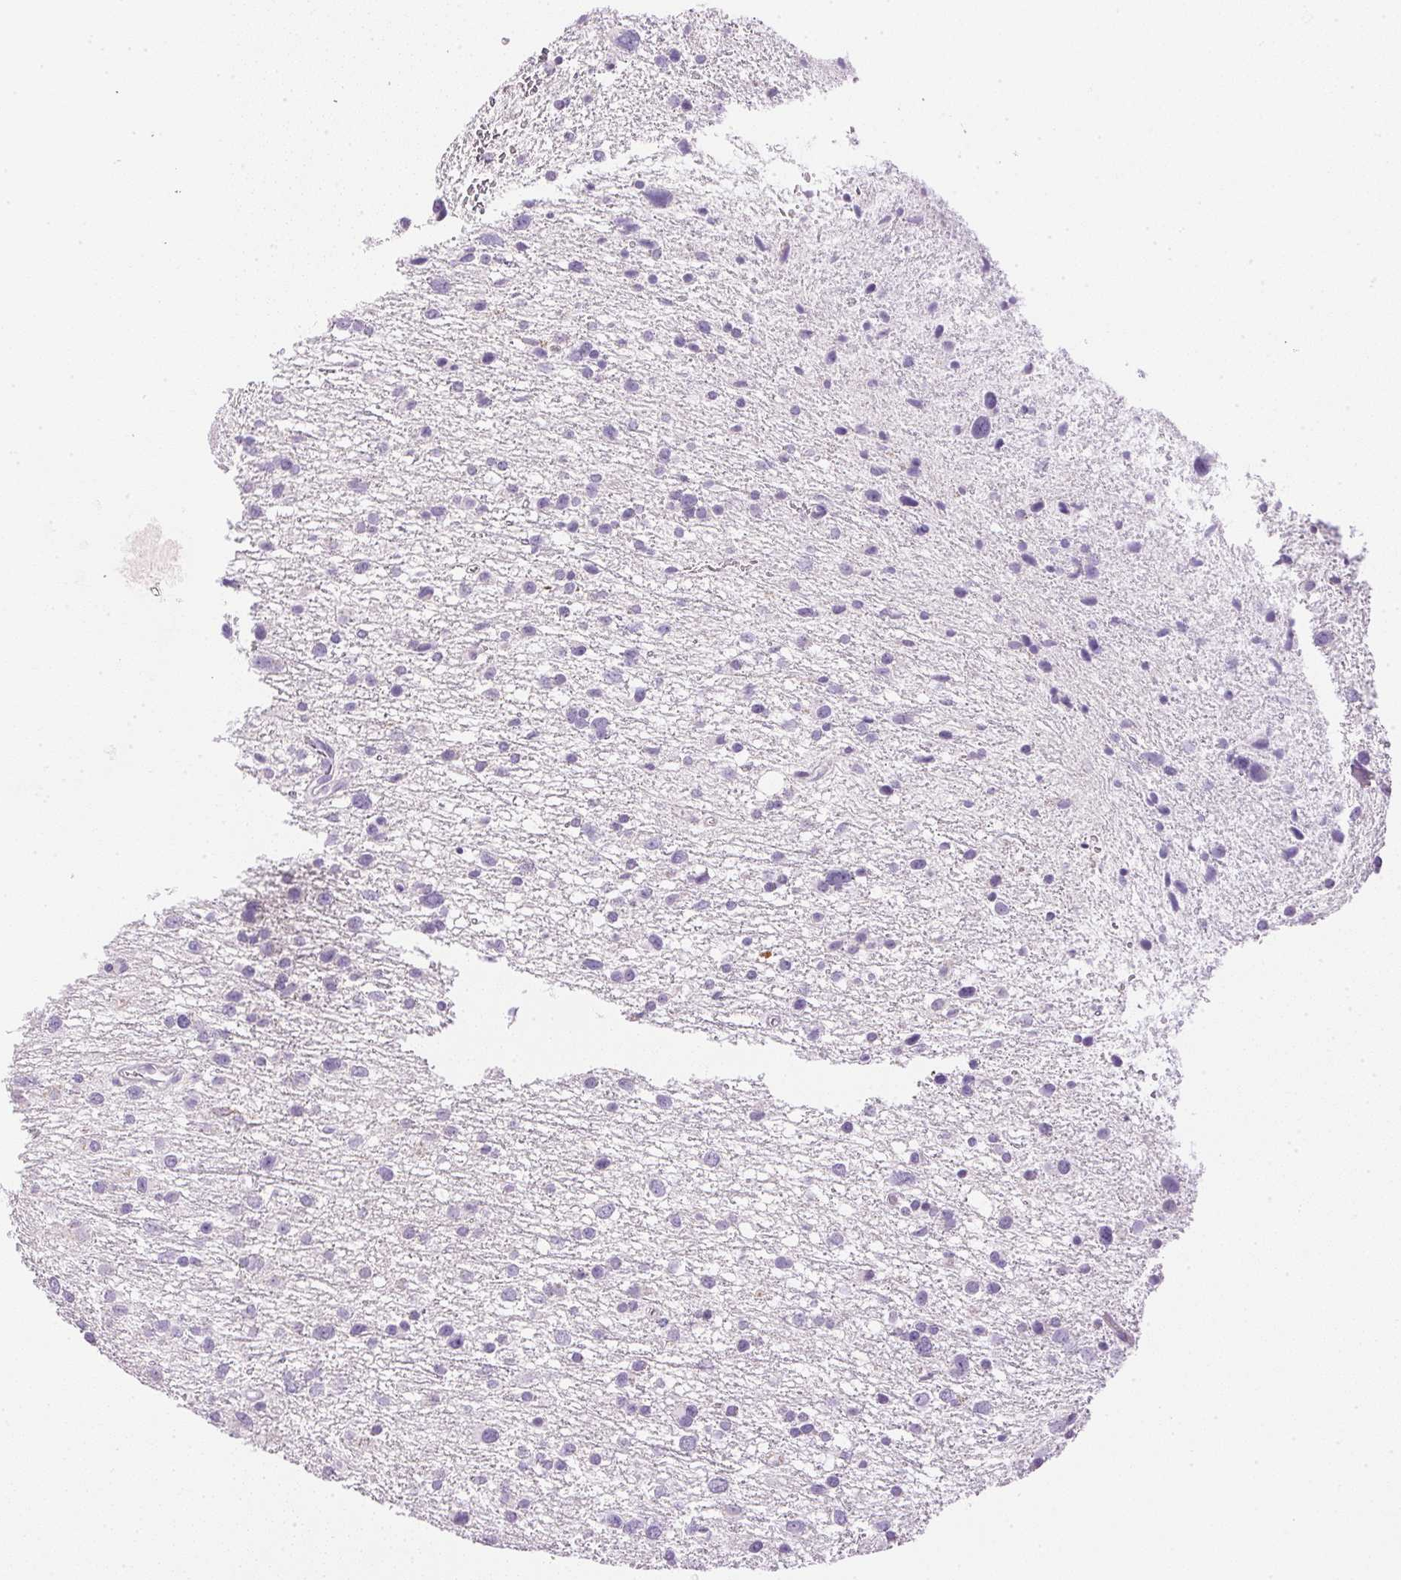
{"staining": {"intensity": "negative", "quantity": "none", "location": "none"}, "tissue": "glioma", "cell_type": "Tumor cells", "image_type": "cancer", "snomed": [{"axis": "morphology", "description": "Glioma, malignant, Low grade"}, {"axis": "topography", "description": "Brain"}], "caption": "DAB immunohistochemical staining of human glioma displays no significant expression in tumor cells. The staining was performed using DAB (3,3'-diaminobenzidine) to visualize the protein expression in brown, while the nuclei were stained in blue with hematoxylin (Magnification: 20x).", "gene": "CTRL", "patient": {"sex": "female", "age": 55}}